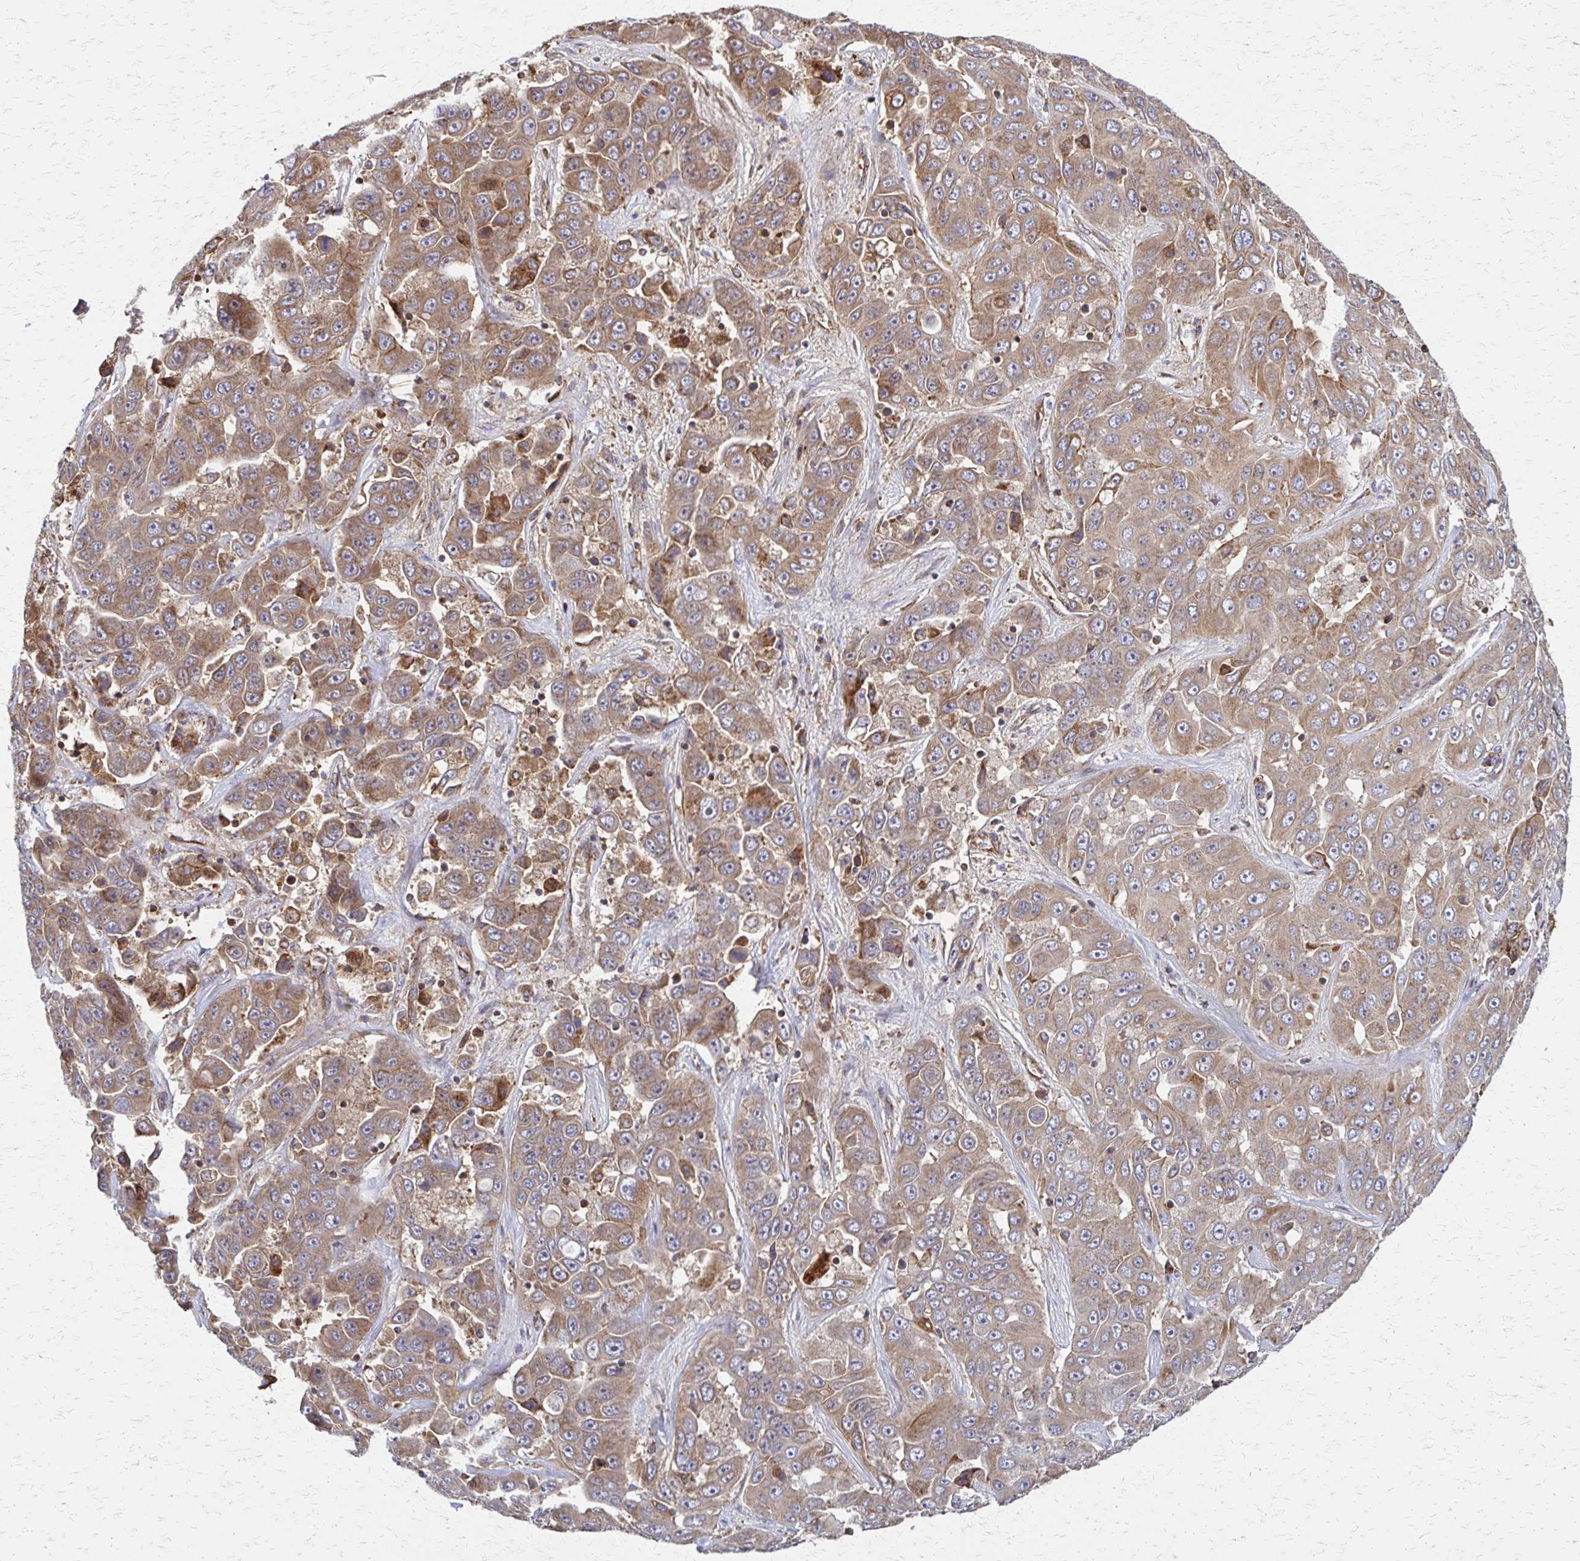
{"staining": {"intensity": "moderate", "quantity": ">75%", "location": "cytoplasmic/membranous"}, "tissue": "liver cancer", "cell_type": "Tumor cells", "image_type": "cancer", "snomed": [{"axis": "morphology", "description": "Cholangiocarcinoma"}, {"axis": "topography", "description": "Liver"}], "caption": "Liver cholangiocarcinoma stained with DAB IHC demonstrates medium levels of moderate cytoplasmic/membranous positivity in about >75% of tumor cells.", "gene": "EEF2", "patient": {"sex": "female", "age": 52}}